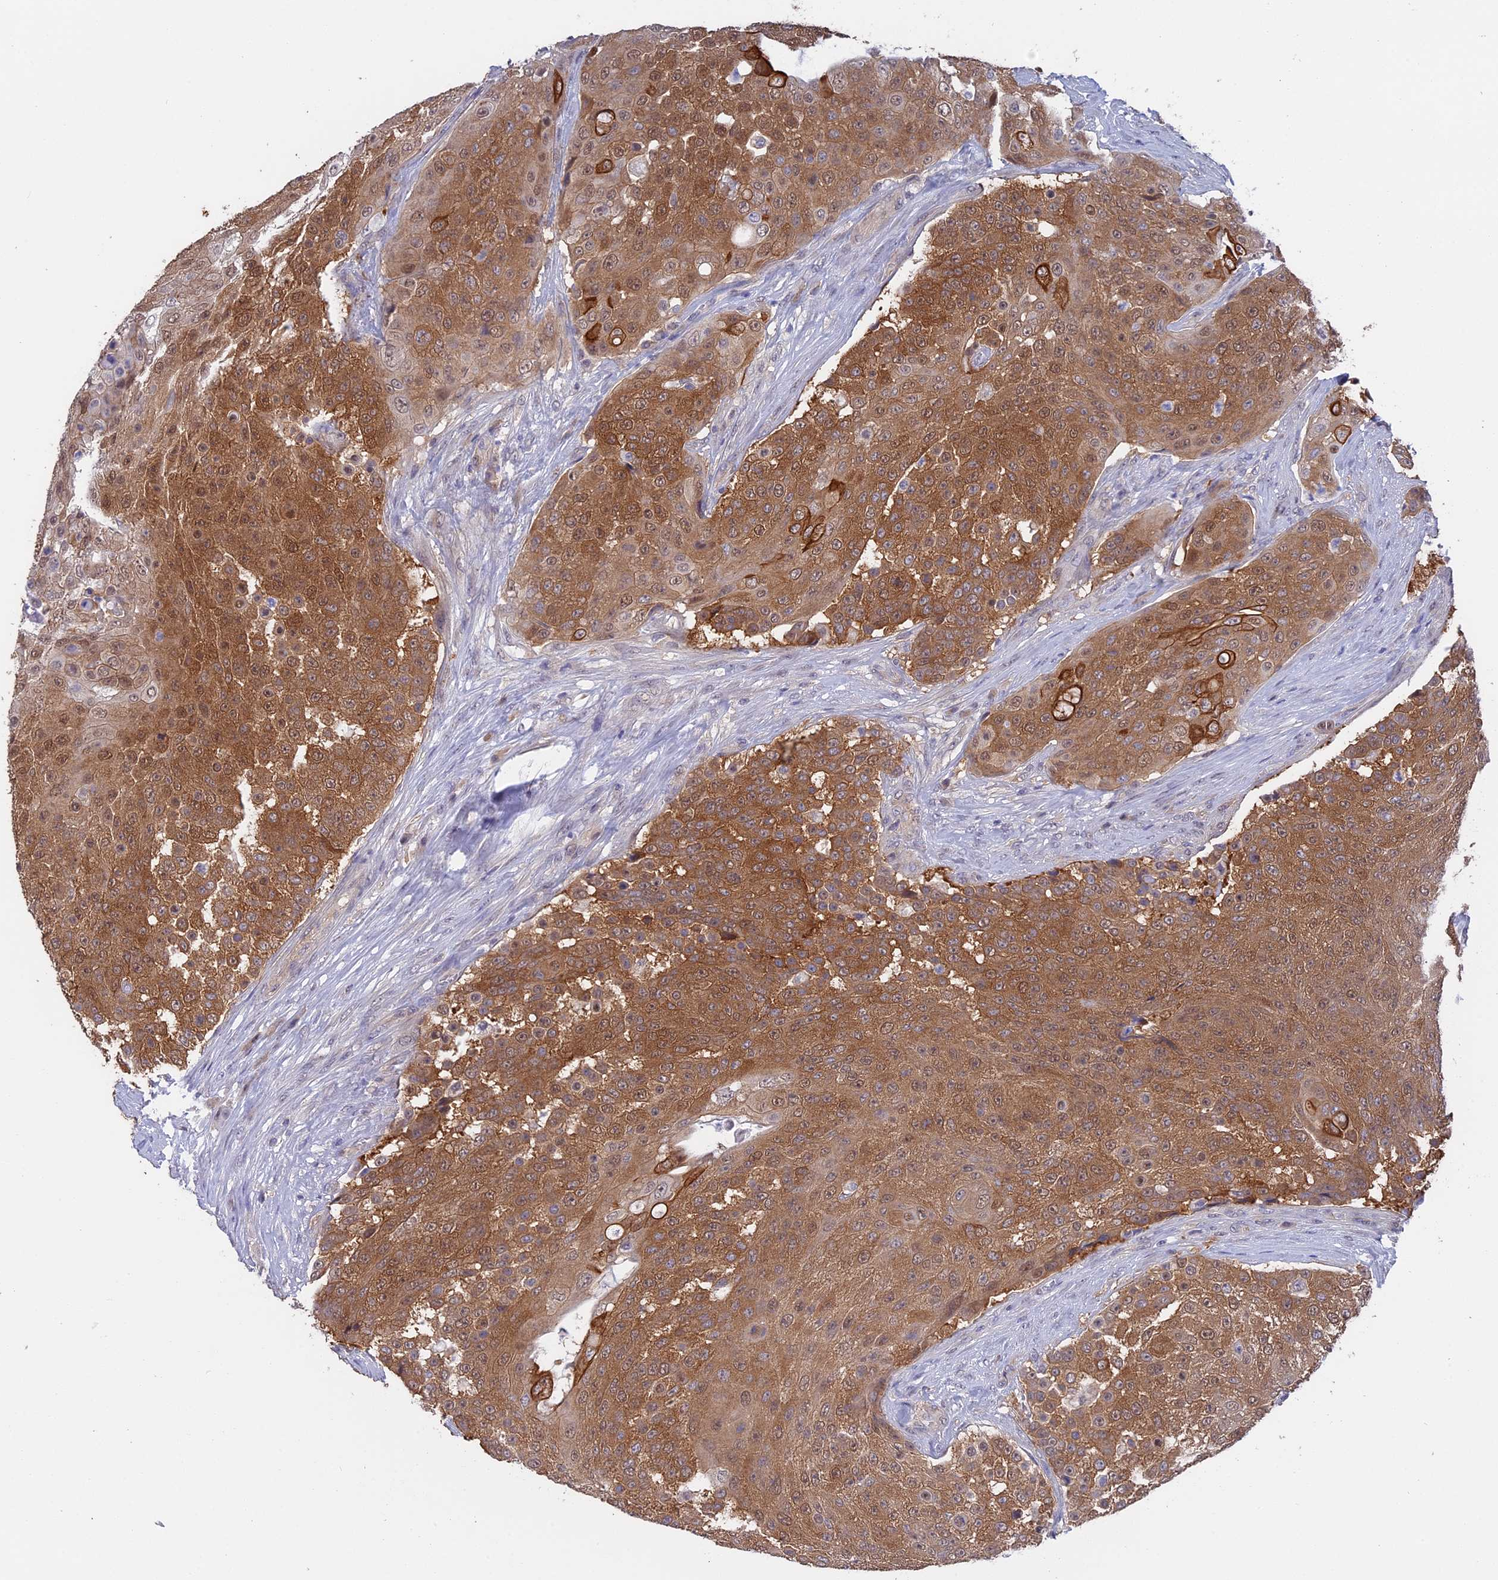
{"staining": {"intensity": "strong", "quantity": ">75%", "location": "cytoplasmic/membranous,nuclear"}, "tissue": "urothelial cancer", "cell_type": "Tumor cells", "image_type": "cancer", "snomed": [{"axis": "morphology", "description": "Urothelial carcinoma, High grade"}, {"axis": "topography", "description": "Urinary bladder"}], "caption": "This photomicrograph exhibits urothelial cancer stained with IHC to label a protein in brown. The cytoplasmic/membranous and nuclear of tumor cells show strong positivity for the protein. Nuclei are counter-stained blue.", "gene": "STUB1", "patient": {"sex": "female", "age": 63}}